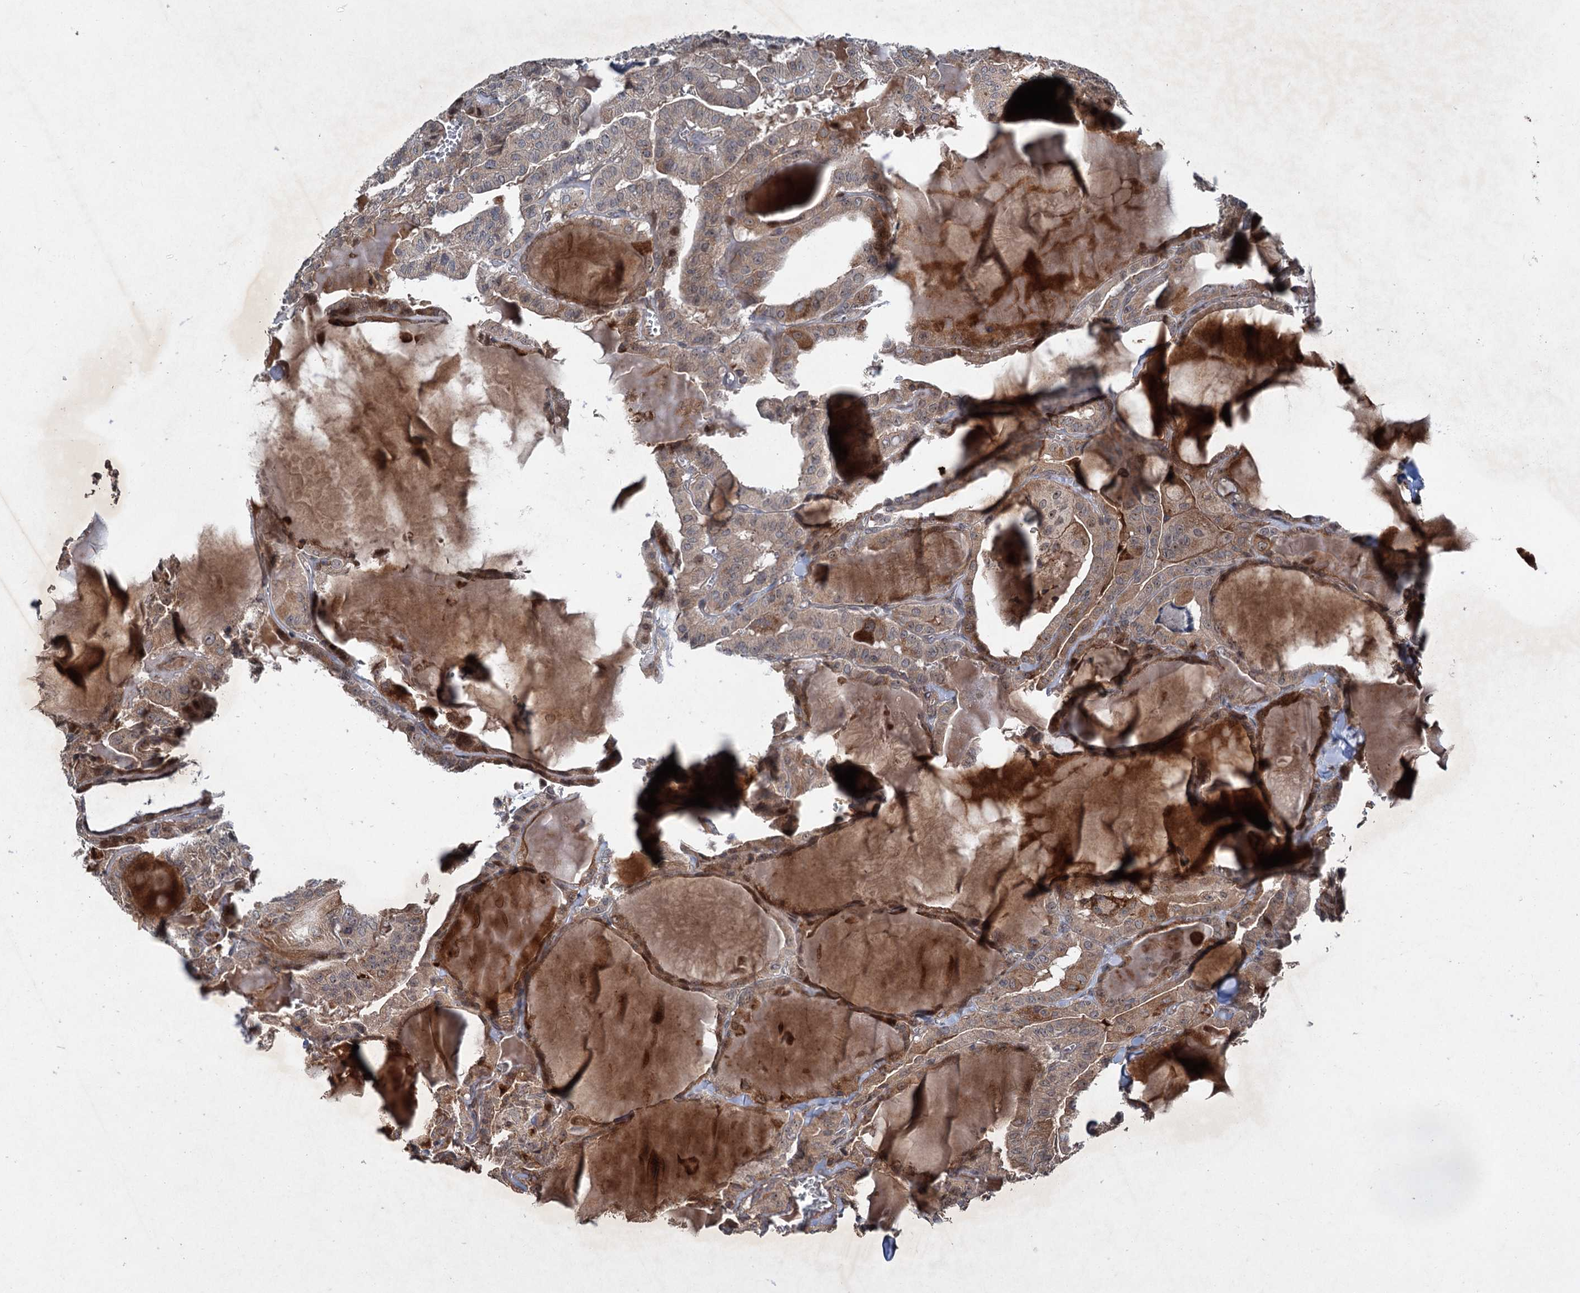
{"staining": {"intensity": "moderate", "quantity": "<25%", "location": "cytoplasmic/membranous"}, "tissue": "thyroid cancer", "cell_type": "Tumor cells", "image_type": "cancer", "snomed": [{"axis": "morphology", "description": "Papillary adenocarcinoma, NOS"}, {"axis": "topography", "description": "Thyroid gland"}], "caption": "High-magnification brightfield microscopy of thyroid cancer (papillary adenocarcinoma) stained with DAB (3,3'-diaminobenzidine) (brown) and counterstained with hematoxylin (blue). tumor cells exhibit moderate cytoplasmic/membranous staining is present in approximately<25% of cells.", "gene": "ALAS1", "patient": {"sex": "male", "age": 52}}